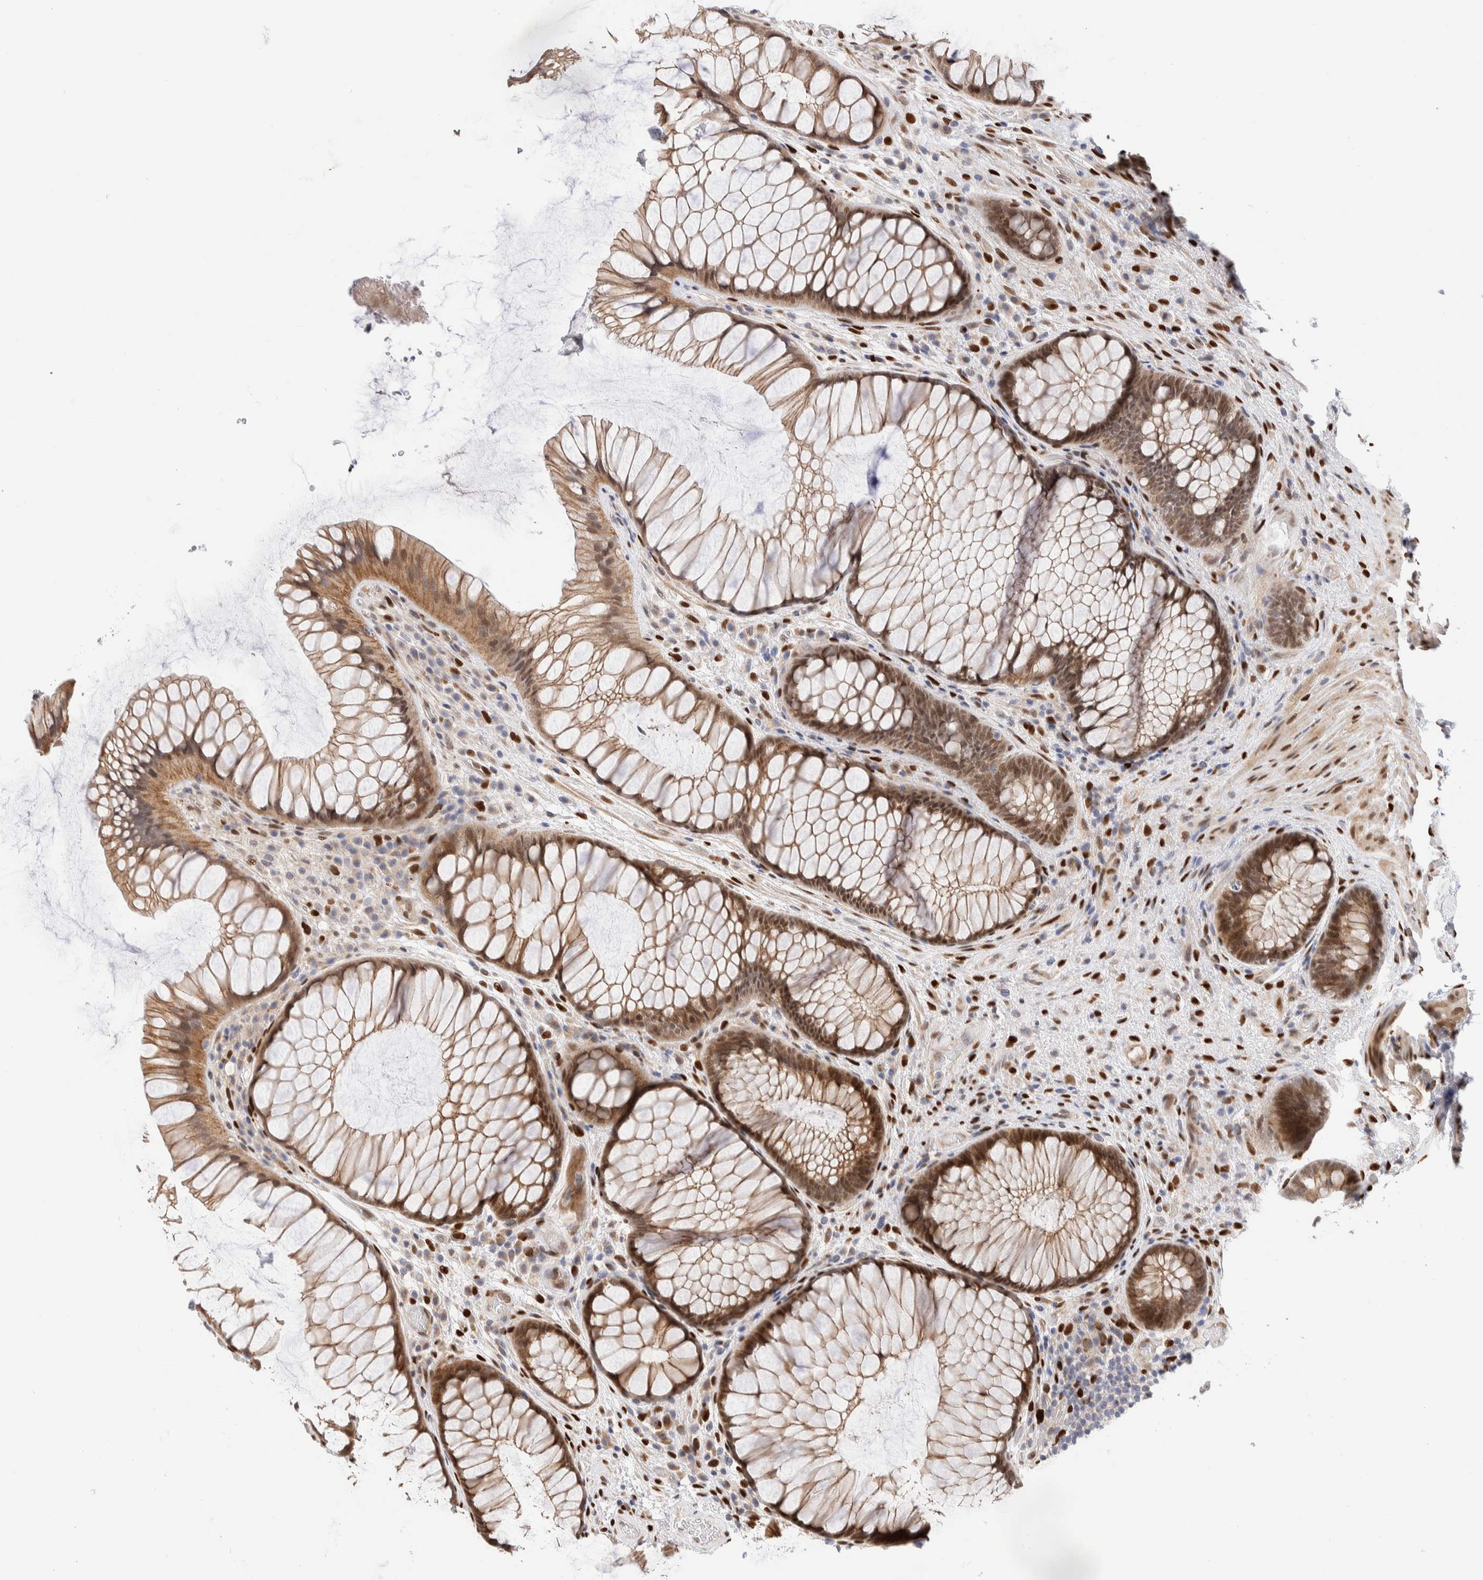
{"staining": {"intensity": "weak", "quantity": ">75%", "location": "cytoplasmic/membranous"}, "tissue": "rectum", "cell_type": "Glandular cells", "image_type": "normal", "snomed": [{"axis": "morphology", "description": "Normal tissue, NOS"}, {"axis": "topography", "description": "Rectum"}], "caption": "This histopathology image shows immunohistochemistry (IHC) staining of benign rectum, with low weak cytoplasmic/membranous staining in approximately >75% of glandular cells.", "gene": "NSMAF", "patient": {"sex": "male", "age": 51}}